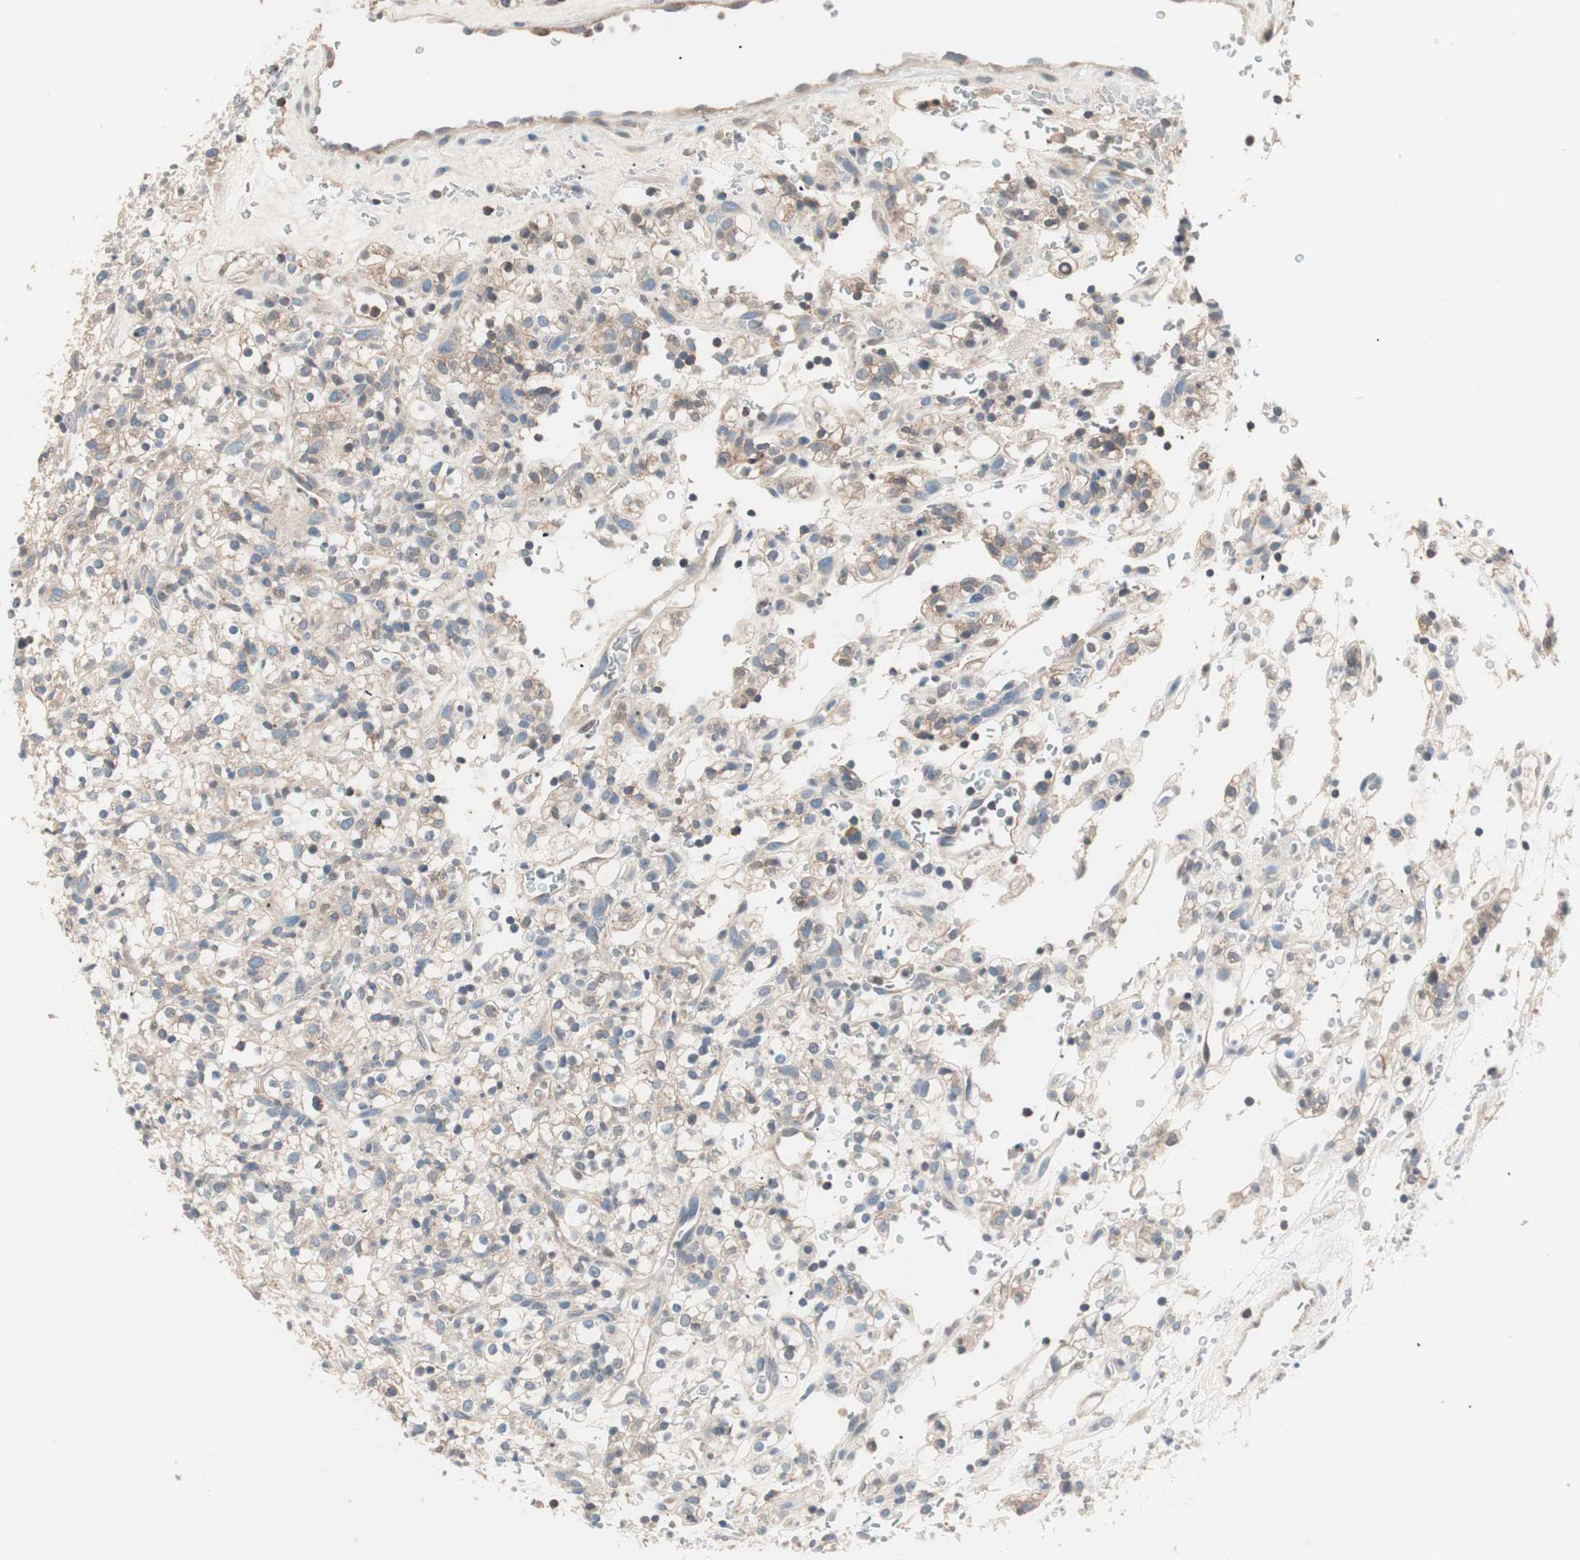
{"staining": {"intensity": "weak", "quantity": "<25%", "location": "cytoplasmic/membranous"}, "tissue": "renal cancer", "cell_type": "Tumor cells", "image_type": "cancer", "snomed": [{"axis": "morphology", "description": "Normal tissue, NOS"}, {"axis": "morphology", "description": "Adenocarcinoma, NOS"}, {"axis": "topography", "description": "Kidney"}], "caption": "Micrograph shows no significant protein staining in tumor cells of renal adenocarcinoma. The staining was performed using DAB to visualize the protein expression in brown, while the nuclei were stained in blue with hematoxylin (Magnification: 20x).", "gene": "RAD54B", "patient": {"sex": "female", "age": 72}}